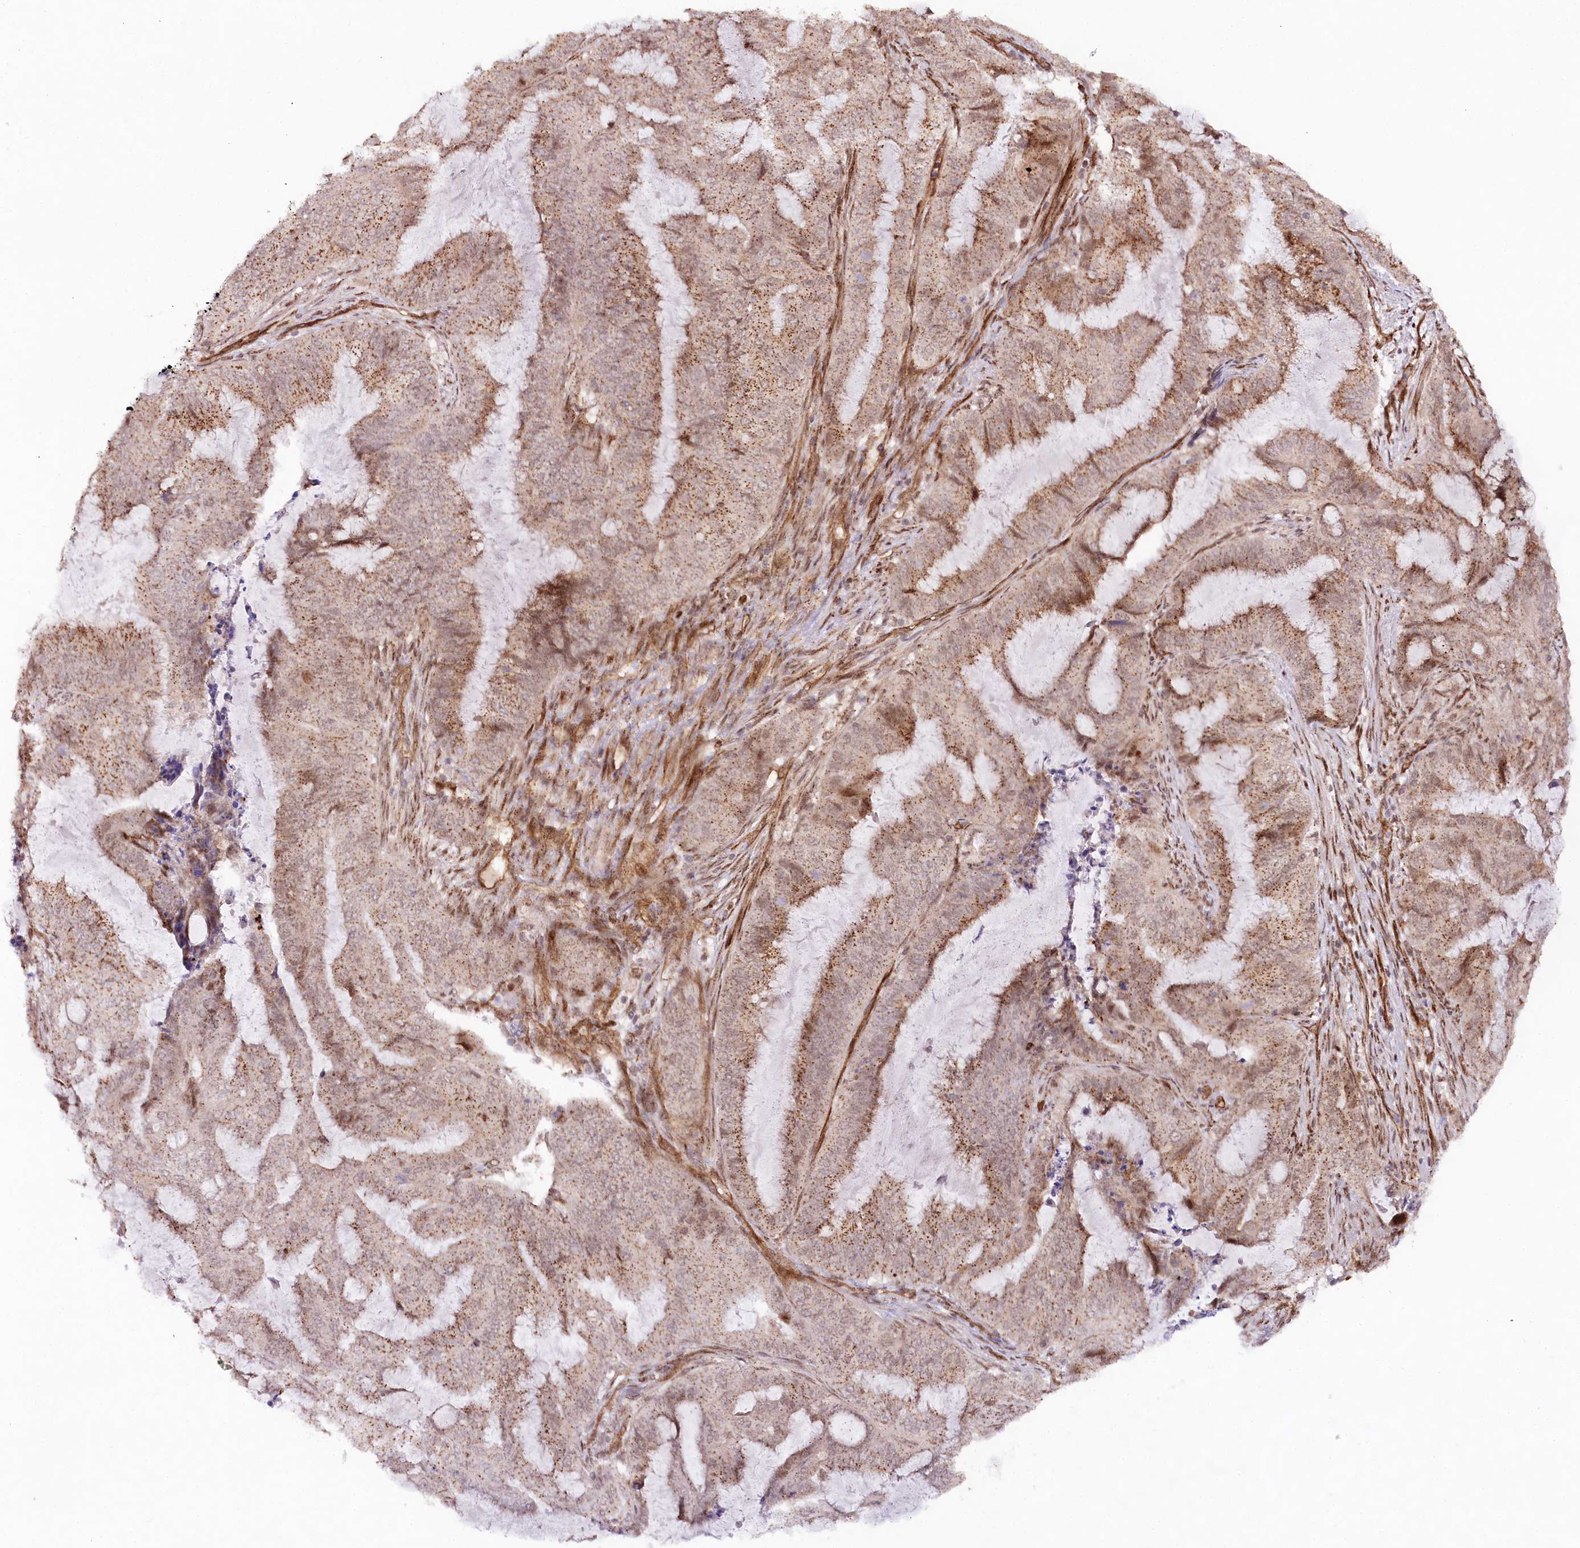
{"staining": {"intensity": "moderate", "quantity": ">75%", "location": "cytoplasmic/membranous"}, "tissue": "endometrial cancer", "cell_type": "Tumor cells", "image_type": "cancer", "snomed": [{"axis": "morphology", "description": "Adenocarcinoma, NOS"}, {"axis": "topography", "description": "Endometrium"}], "caption": "Immunohistochemical staining of endometrial cancer (adenocarcinoma) displays moderate cytoplasmic/membranous protein staining in approximately >75% of tumor cells. (Brightfield microscopy of DAB IHC at high magnification).", "gene": "COPG1", "patient": {"sex": "female", "age": 51}}